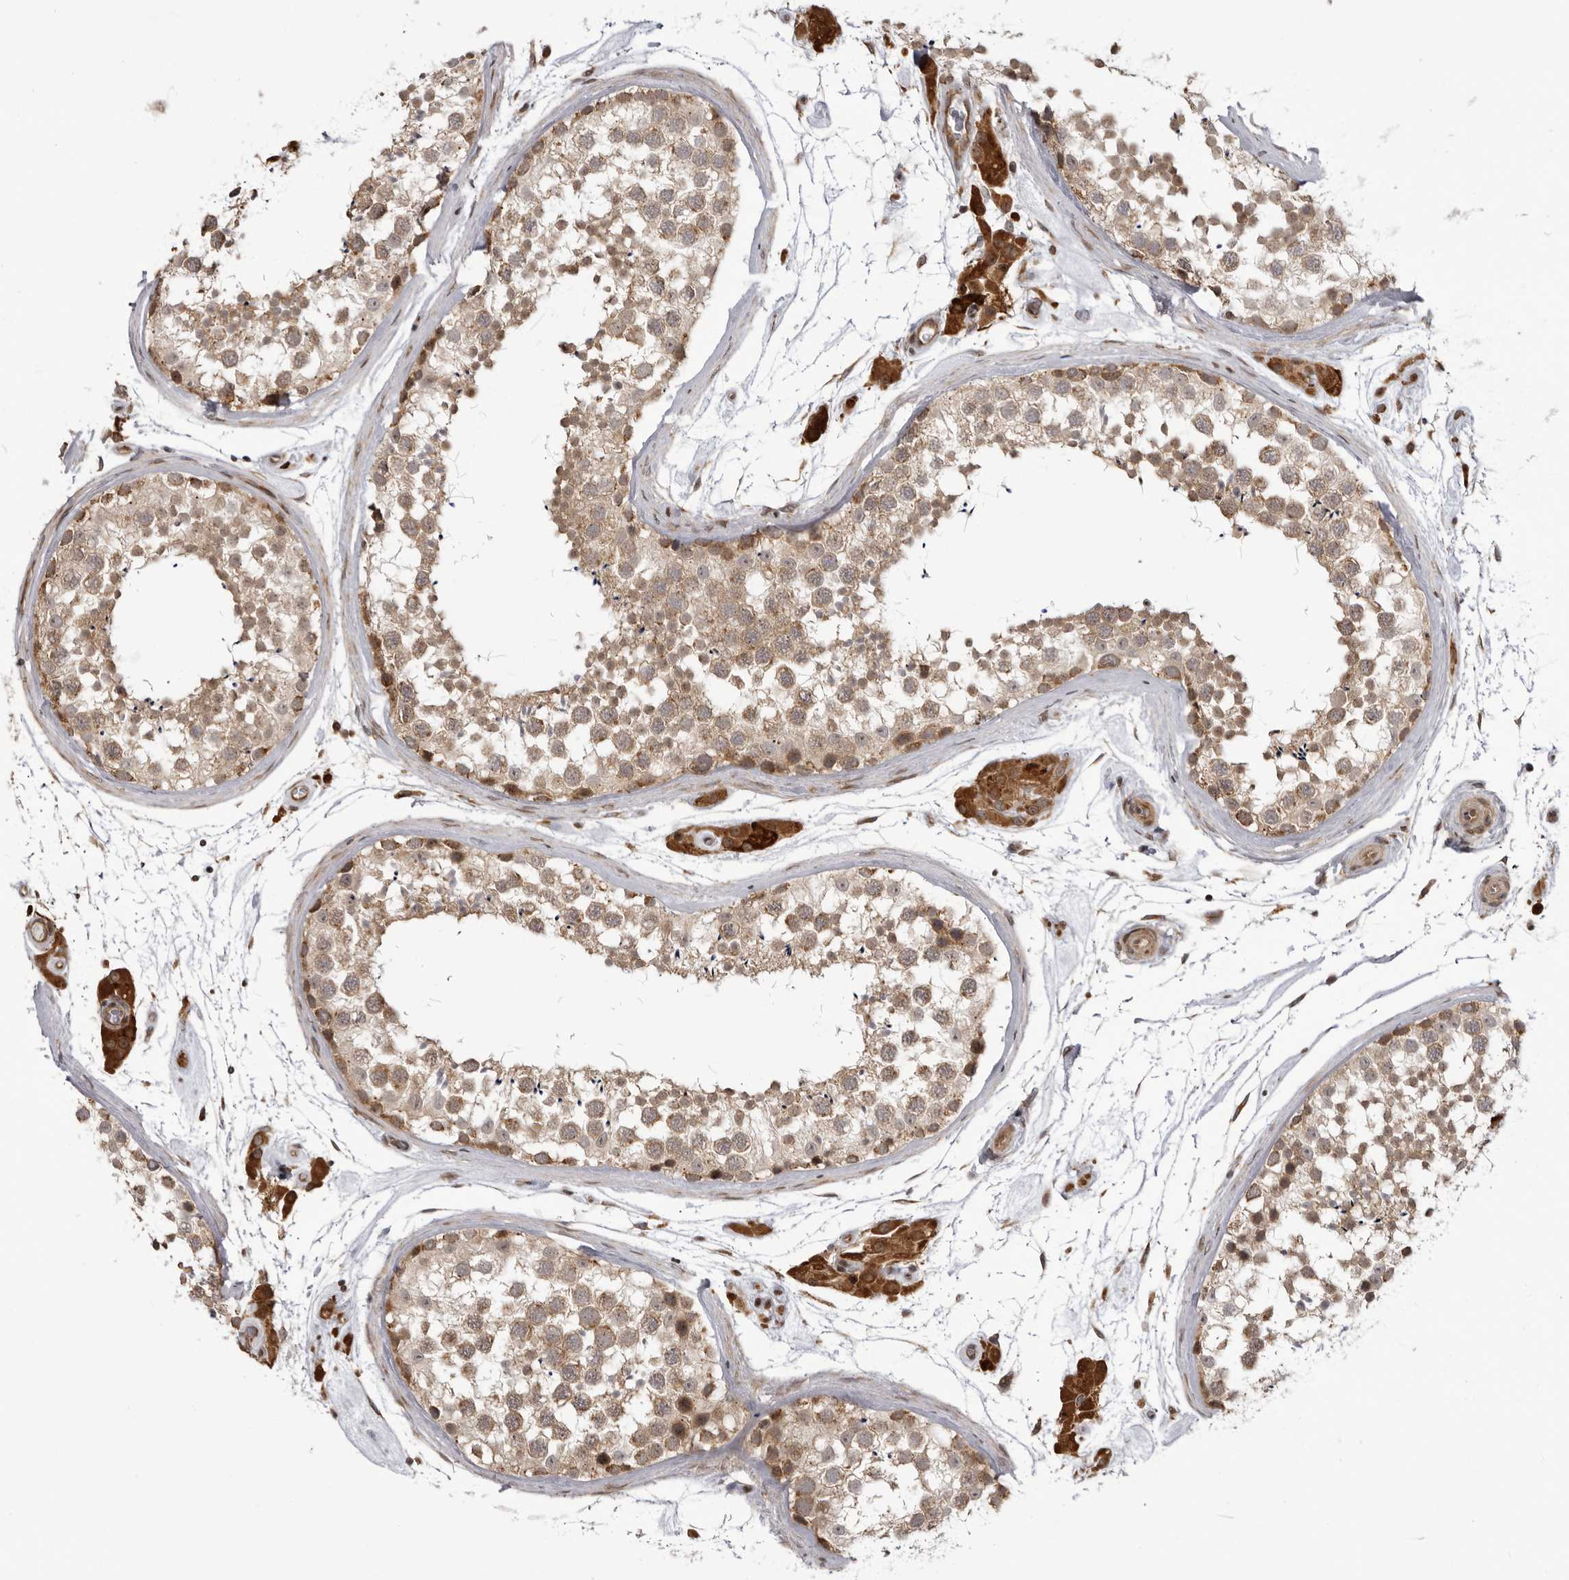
{"staining": {"intensity": "weak", "quantity": ">75%", "location": "cytoplasmic/membranous"}, "tissue": "testis", "cell_type": "Cells in seminiferous ducts", "image_type": "normal", "snomed": [{"axis": "morphology", "description": "Normal tissue, NOS"}, {"axis": "topography", "description": "Testis"}], "caption": "Weak cytoplasmic/membranous positivity is seen in about >75% of cells in seminiferous ducts in normal testis. (DAB (3,3'-diaminobenzidine) = brown stain, brightfield microscopy at high magnification).", "gene": "DNAH14", "patient": {"sex": "male", "age": 46}}